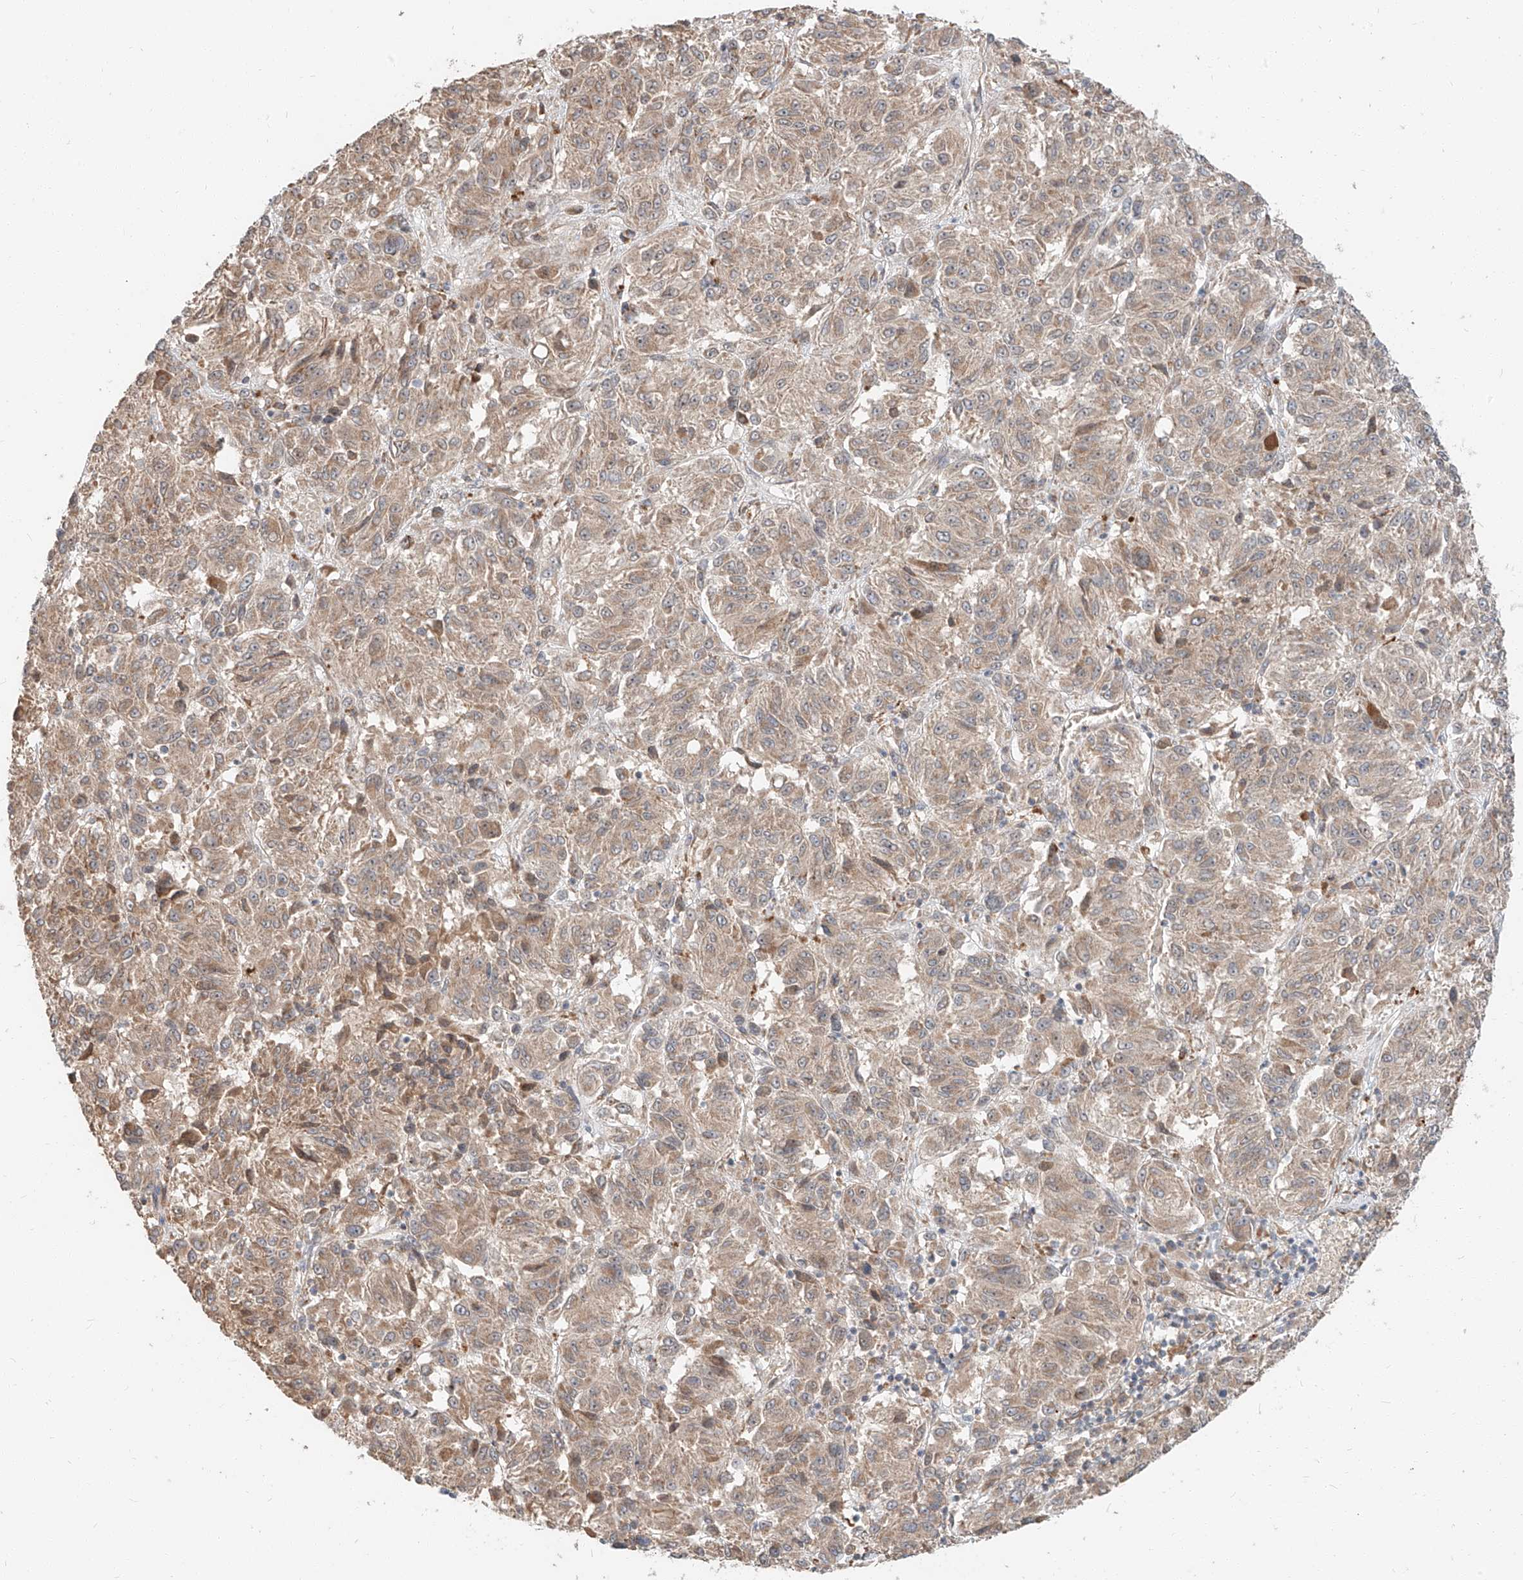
{"staining": {"intensity": "weak", "quantity": ">75%", "location": "cytoplasmic/membranous"}, "tissue": "melanoma", "cell_type": "Tumor cells", "image_type": "cancer", "snomed": [{"axis": "morphology", "description": "Malignant melanoma, Metastatic site"}, {"axis": "topography", "description": "Lung"}], "caption": "Malignant melanoma (metastatic site) stained with a brown dye shows weak cytoplasmic/membranous positive staining in about >75% of tumor cells.", "gene": "STX19", "patient": {"sex": "male", "age": 64}}